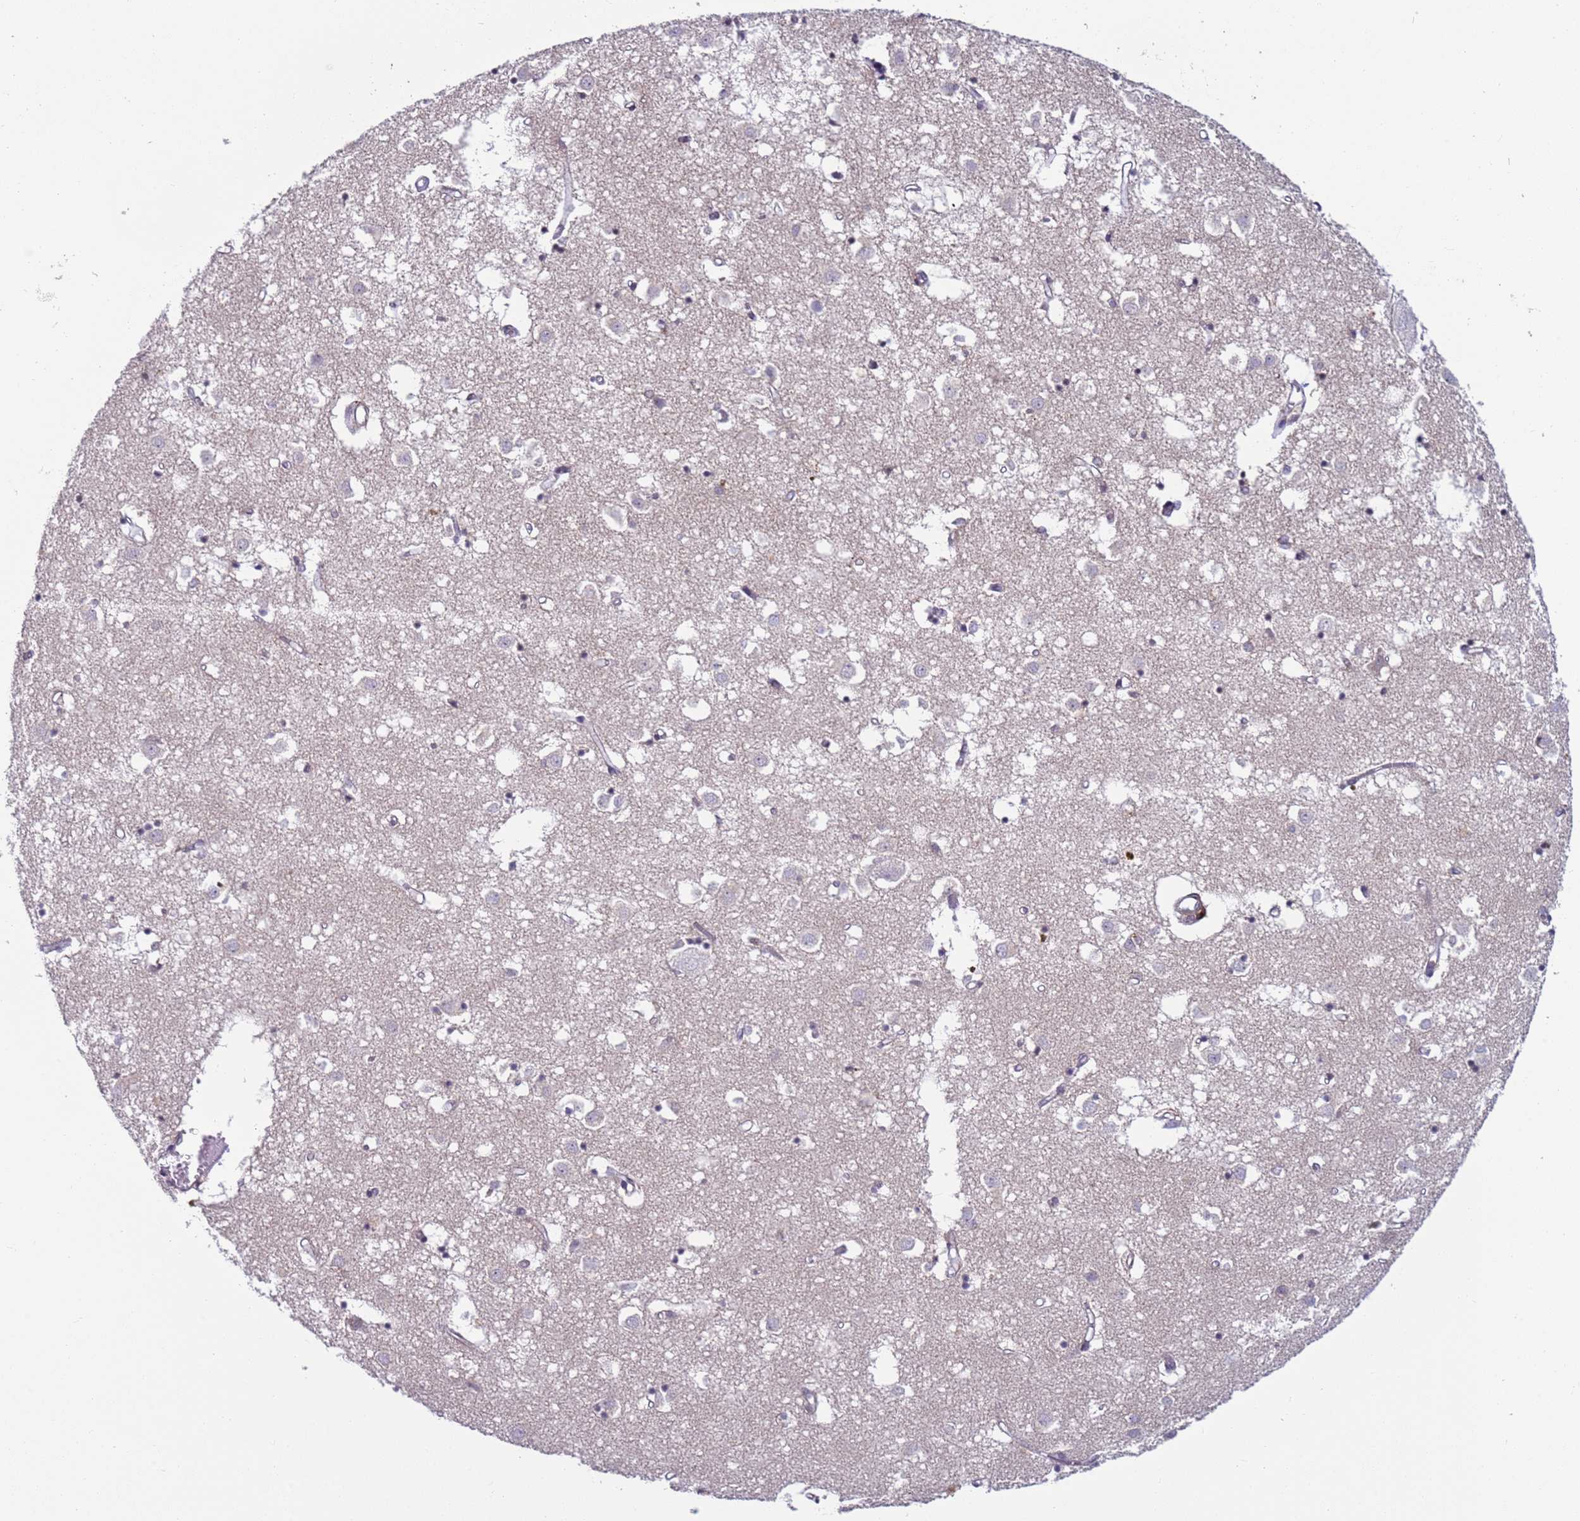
{"staining": {"intensity": "negative", "quantity": "none", "location": "none"}, "tissue": "caudate", "cell_type": "Glial cells", "image_type": "normal", "snomed": [{"axis": "morphology", "description": "Normal tissue, NOS"}, {"axis": "topography", "description": "Lateral ventricle wall"}], "caption": "Glial cells are negative for brown protein staining in unremarkable caudate. Nuclei are stained in blue.", "gene": "SNAPC4", "patient": {"sex": "male", "age": 70}}